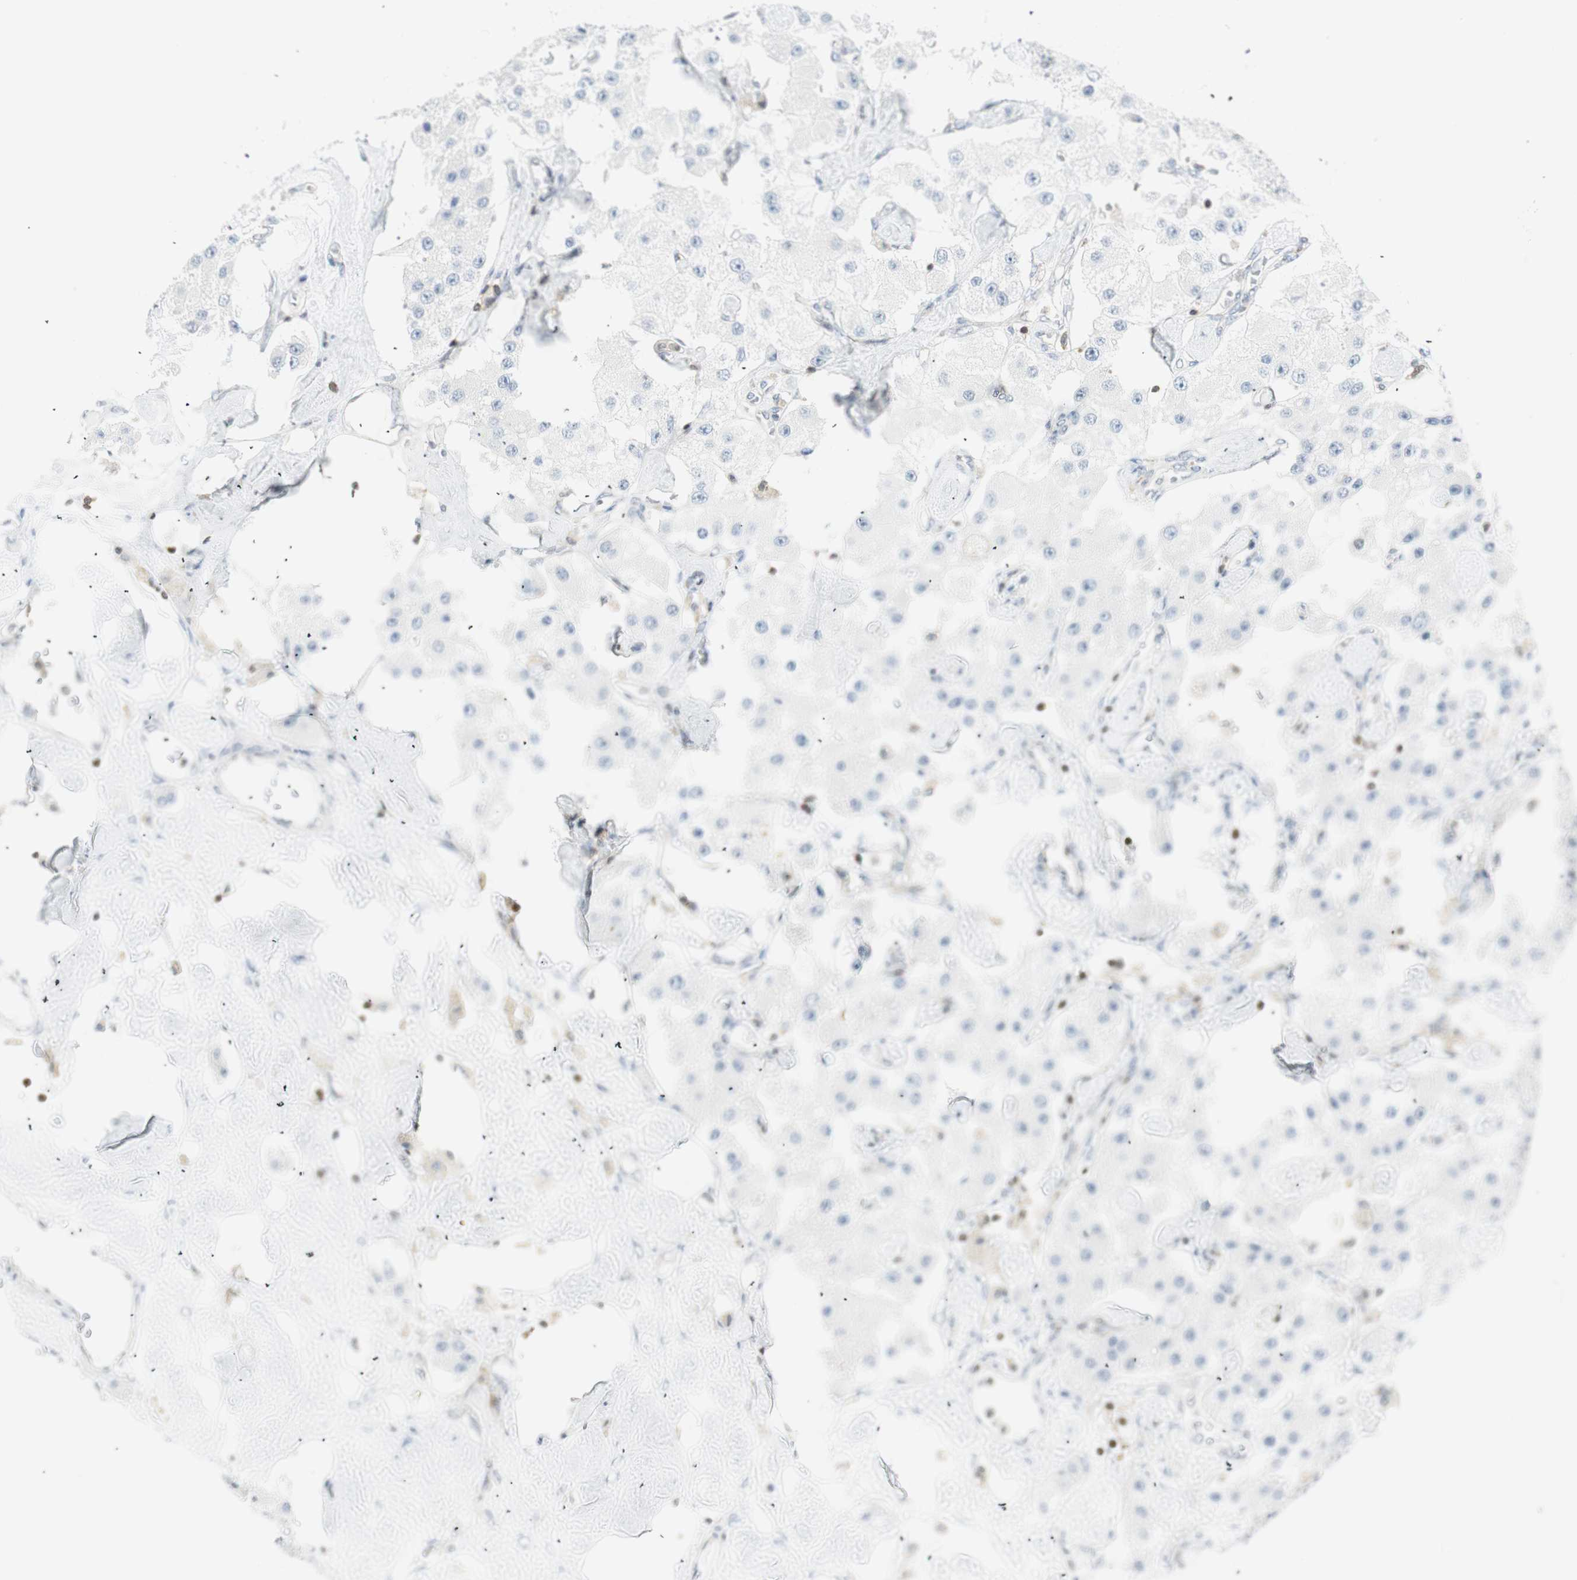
{"staining": {"intensity": "negative", "quantity": "none", "location": "none"}, "tissue": "carcinoid", "cell_type": "Tumor cells", "image_type": "cancer", "snomed": [{"axis": "morphology", "description": "Carcinoid, malignant, NOS"}, {"axis": "topography", "description": "Pancreas"}], "caption": "An image of carcinoid (malignant) stained for a protein demonstrates no brown staining in tumor cells.", "gene": "PPP1CA", "patient": {"sex": "male", "age": 41}}